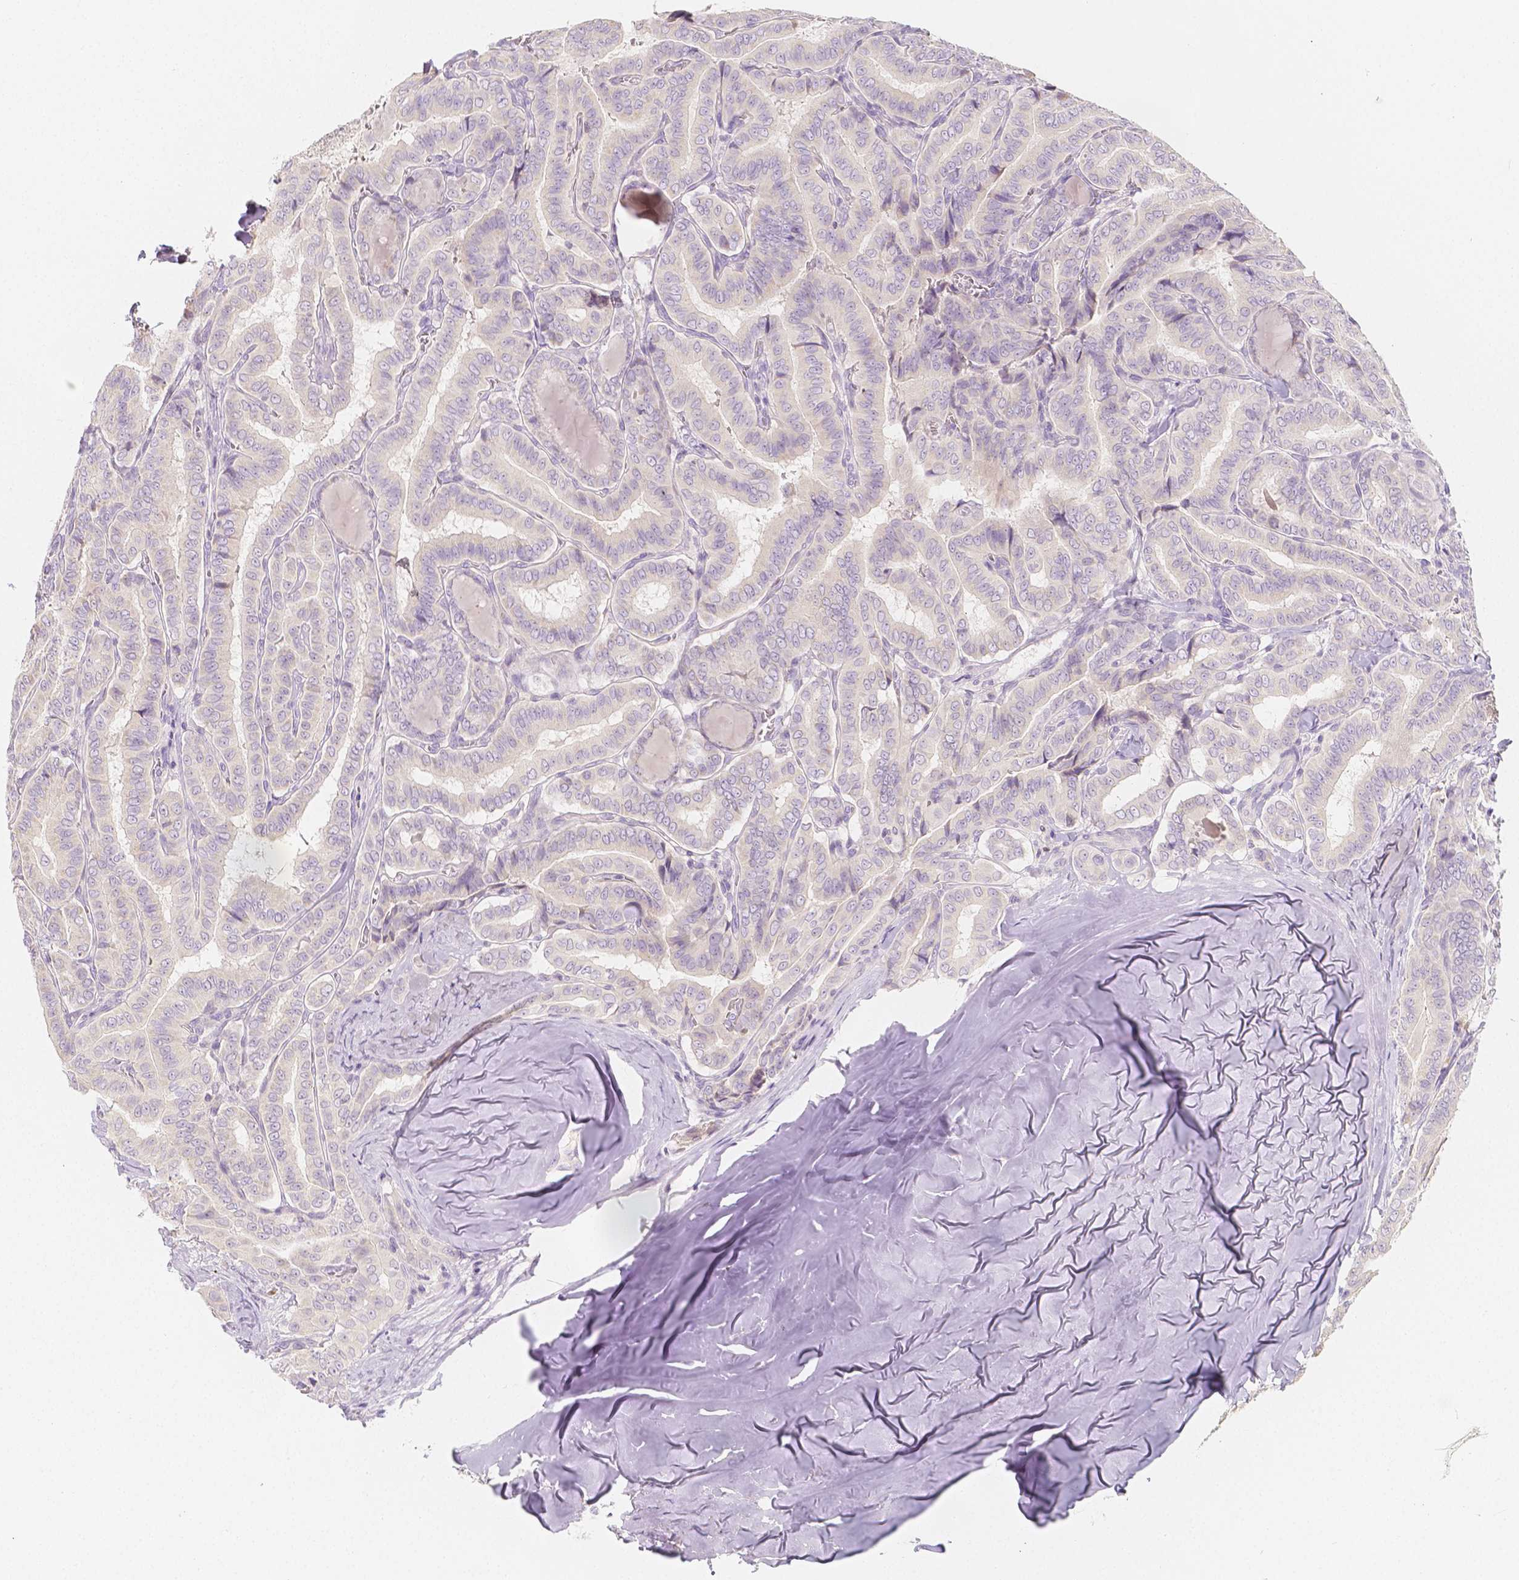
{"staining": {"intensity": "negative", "quantity": "none", "location": "none"}, "tissue": "thyroid cancer", "cell_type": "Tumor cells", "image_type": "cancer", "snomed": [{"axis": "morphology", "description": "Papillary adenocarcinoma, NOS"}, {"axis": "morphology", "description": "Papillary adenoma metastatic"}, {"axis": "topography", "description": "Thyroid gland"}], "caption": "Thyroid cancer was stained to show a protein in brown. There is no significant positivity in tumor cells.", "gene": "BATF", "patient": {"sex": "female", "age": 50}}